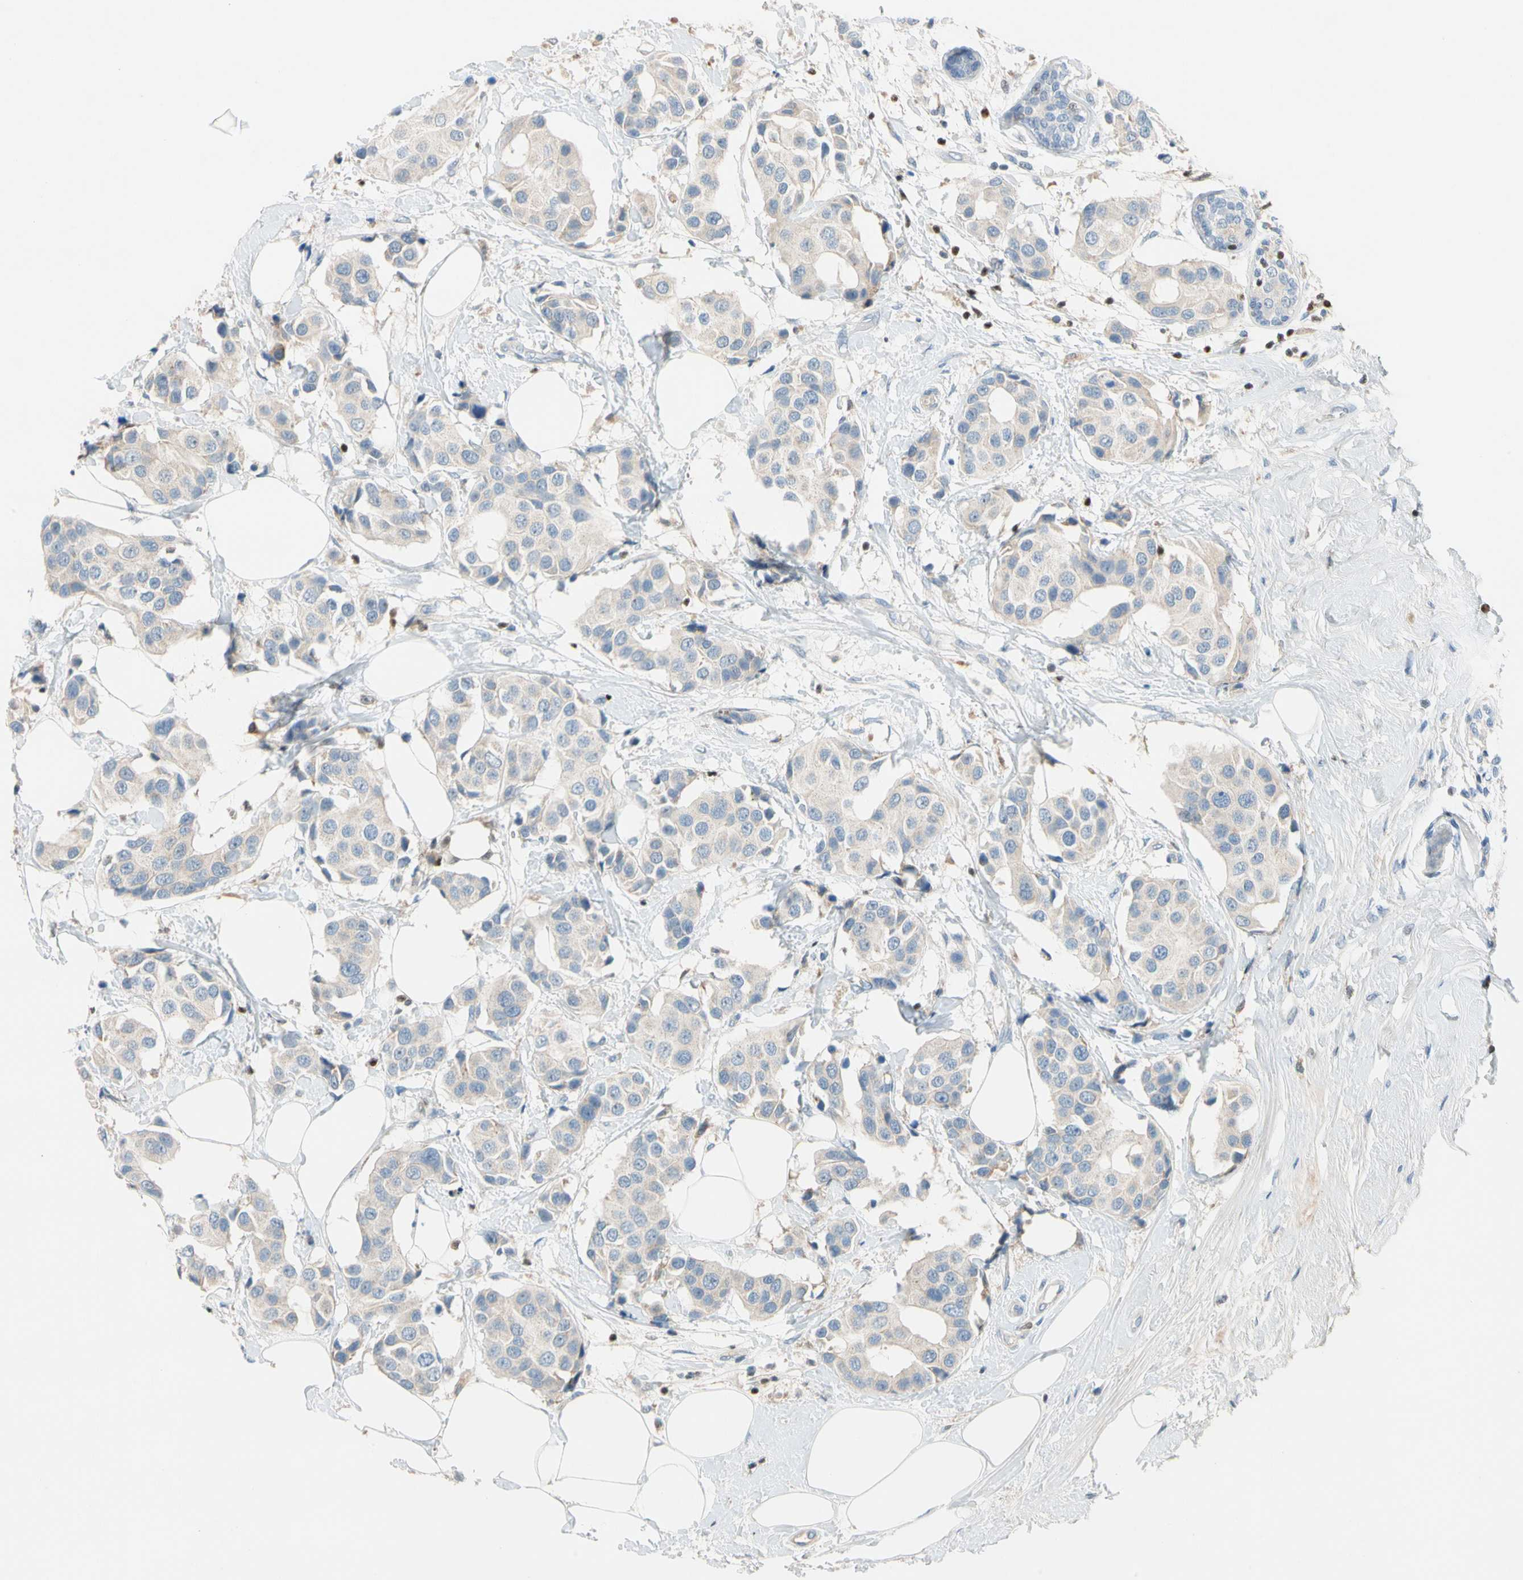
{"staining": {"intensity": "negative", "quantity": "none", "location": "none"}, "tissue": "breast cancer", "cell_type": "Tumor cells", "image_type": "cancer", "snomed": [{"axis": "morphology", "description": "Normal tissue, NOS"}, {"axis": "morphology", "description": "Duct carcinoma"}, {"axis": "topography", "description": "Breast"}], "caption": "Immunohistochemical staining of intraductal carcinoma (breast) demonstrates no significant positivity in tumor cells.", "gene": "SP140", "patient": {"sex": "female", "age": 39}}